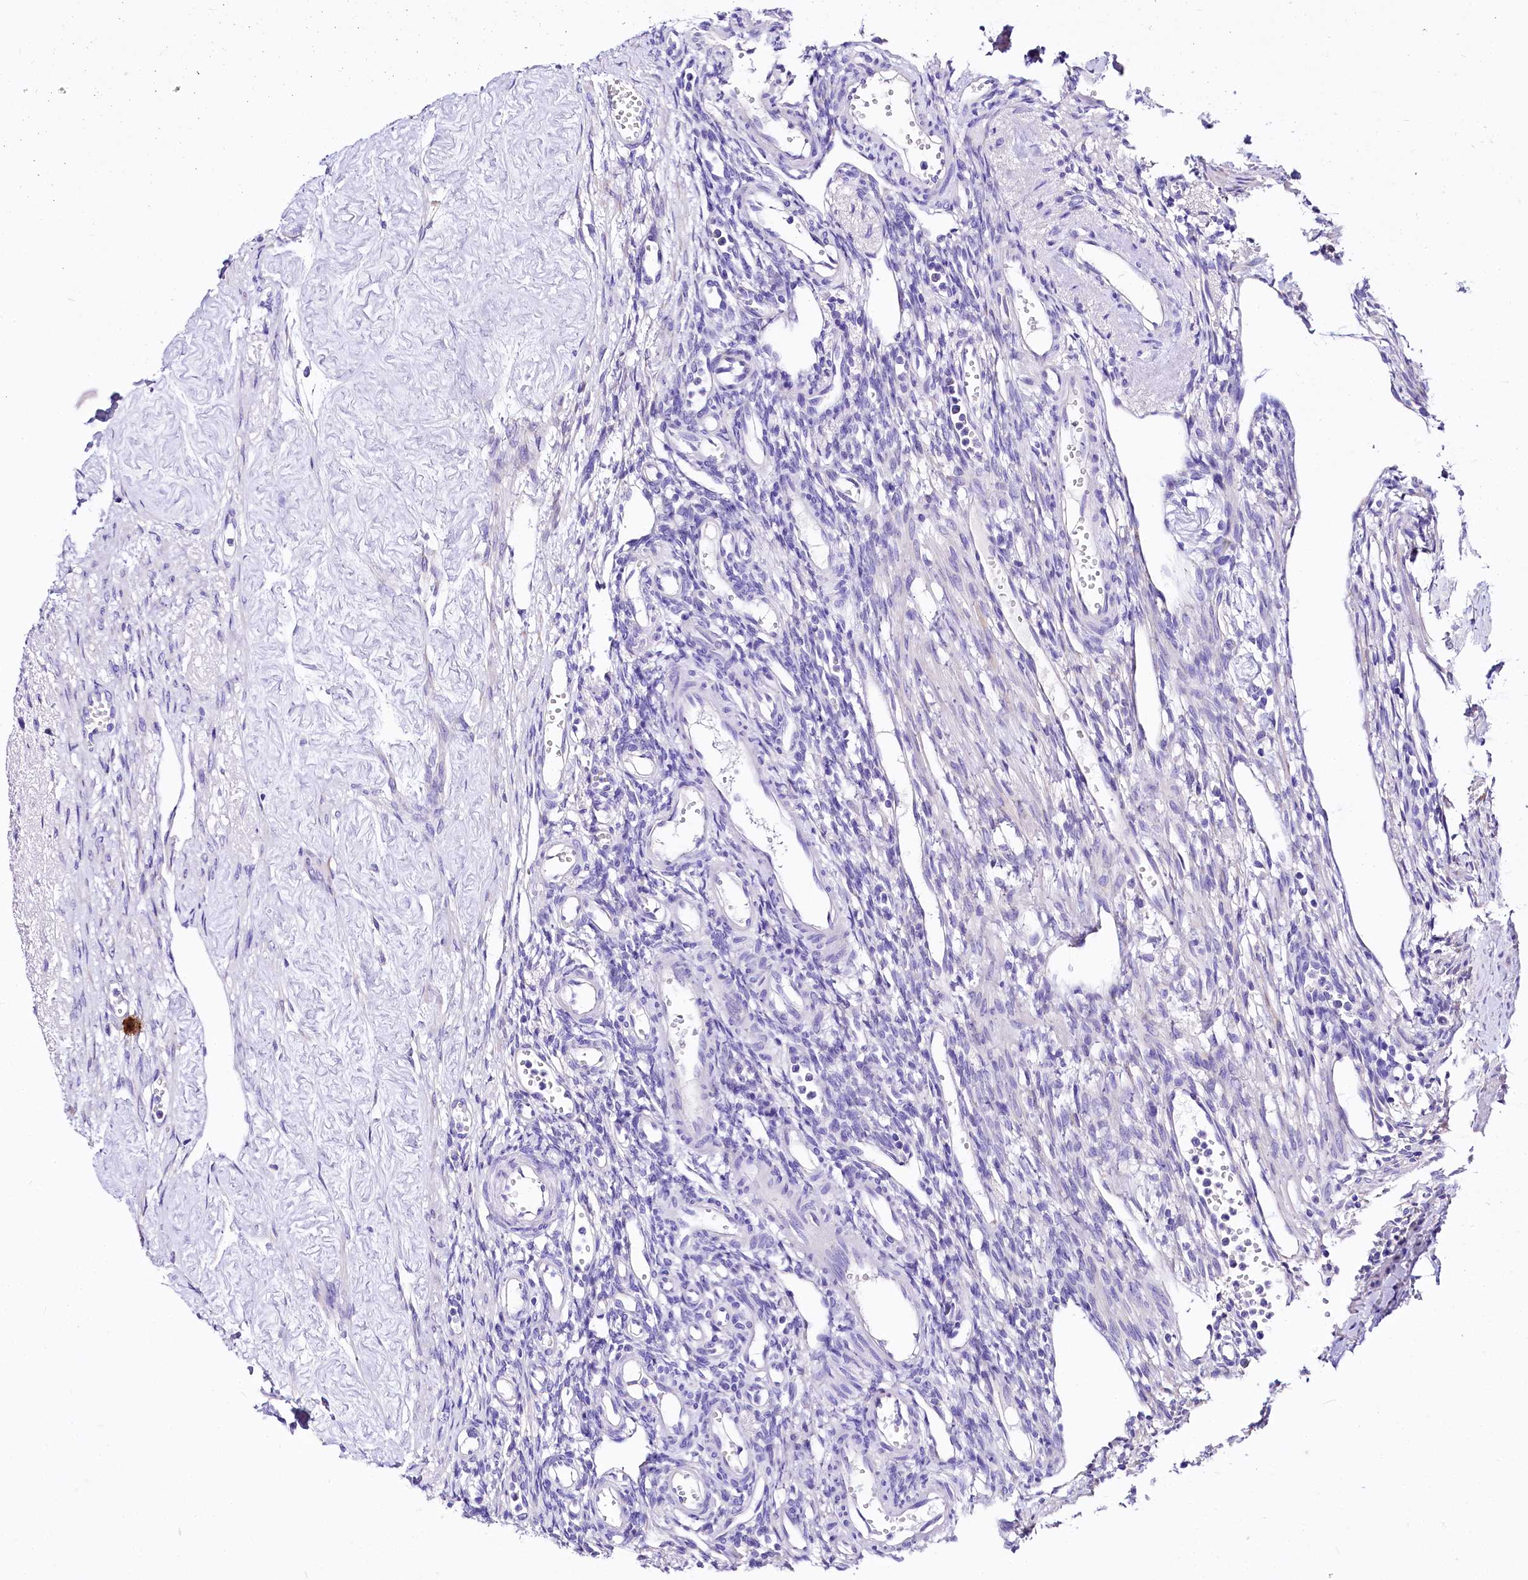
{"staining": {"intensity": "negative", "quantity": "none", "location": "none"}, "tissue": "ovary", "cell_type": "Ovarian stroma cells", "image_type": "normal", "snomed": [{"axis": "morphology", "description": "Normal tissue, NOS"}, {"axis": "morphology", "description": "Cyst, NOS"}, {"axis": "topography", "description": "Ovary"}], "caption": "An image of ovary stained for a protein reveals no brown staining in ovarian stroma cells.", "gene": "A2ML1", "patient": {"sex": "female", "age": 33}}